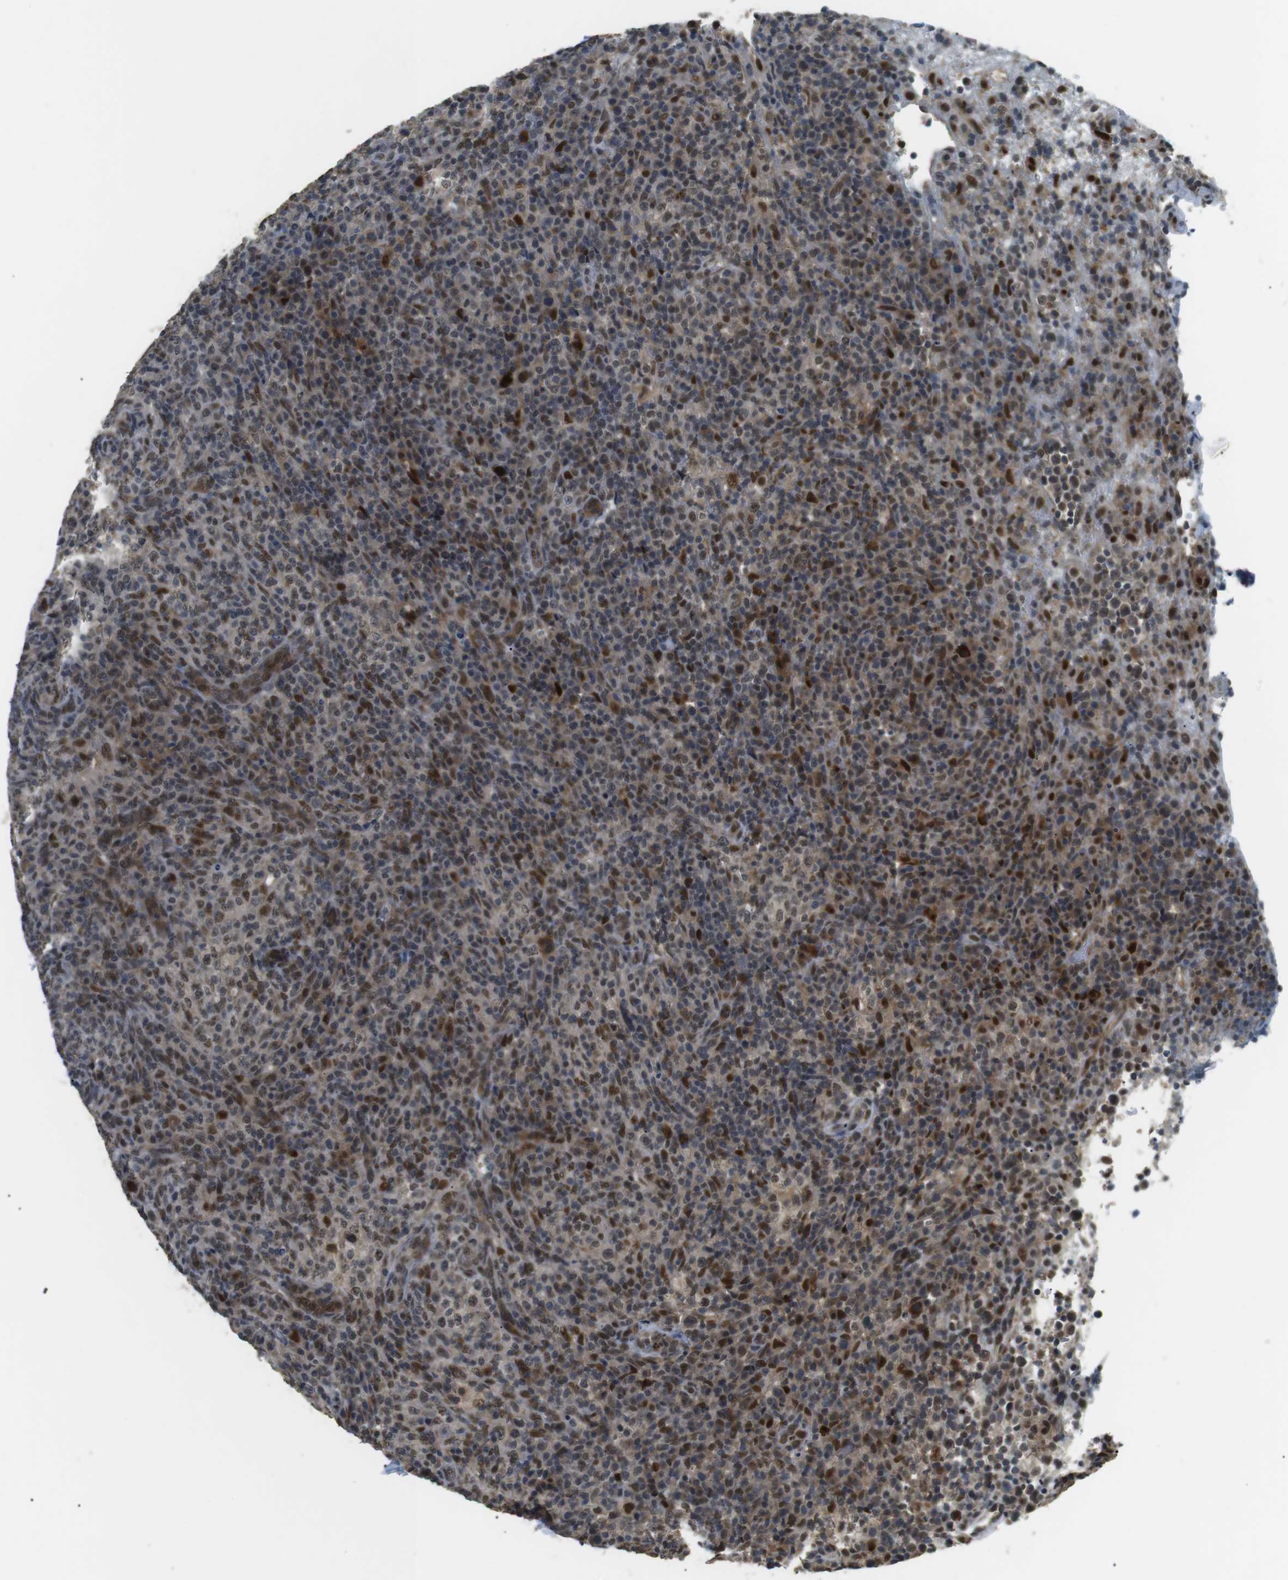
{"staining": {"intensity": "strong", "quantity": "25%-75%", "location": "nuclear"}, "tissue": "lymphoma", "cell_type": "Tumor cells", "image_type": "cancer", "snomed": [{"axis": "morphology", "description": "Malignant lymphoma, non-Hodgkin's type, High grade"}, {"axis": "topography", "description": "Lymph node"}], "caption": "Protein staining of lymphoma tissue exhibits strong nuclear positivity in about 25%-75% of tumor cells. (DAB (3,3'-diaminobenzidine) IHC with brightfield microscopy, high magnification).", "gene": "ORAI3", "patient": {"sex": "female", "age": 76}}